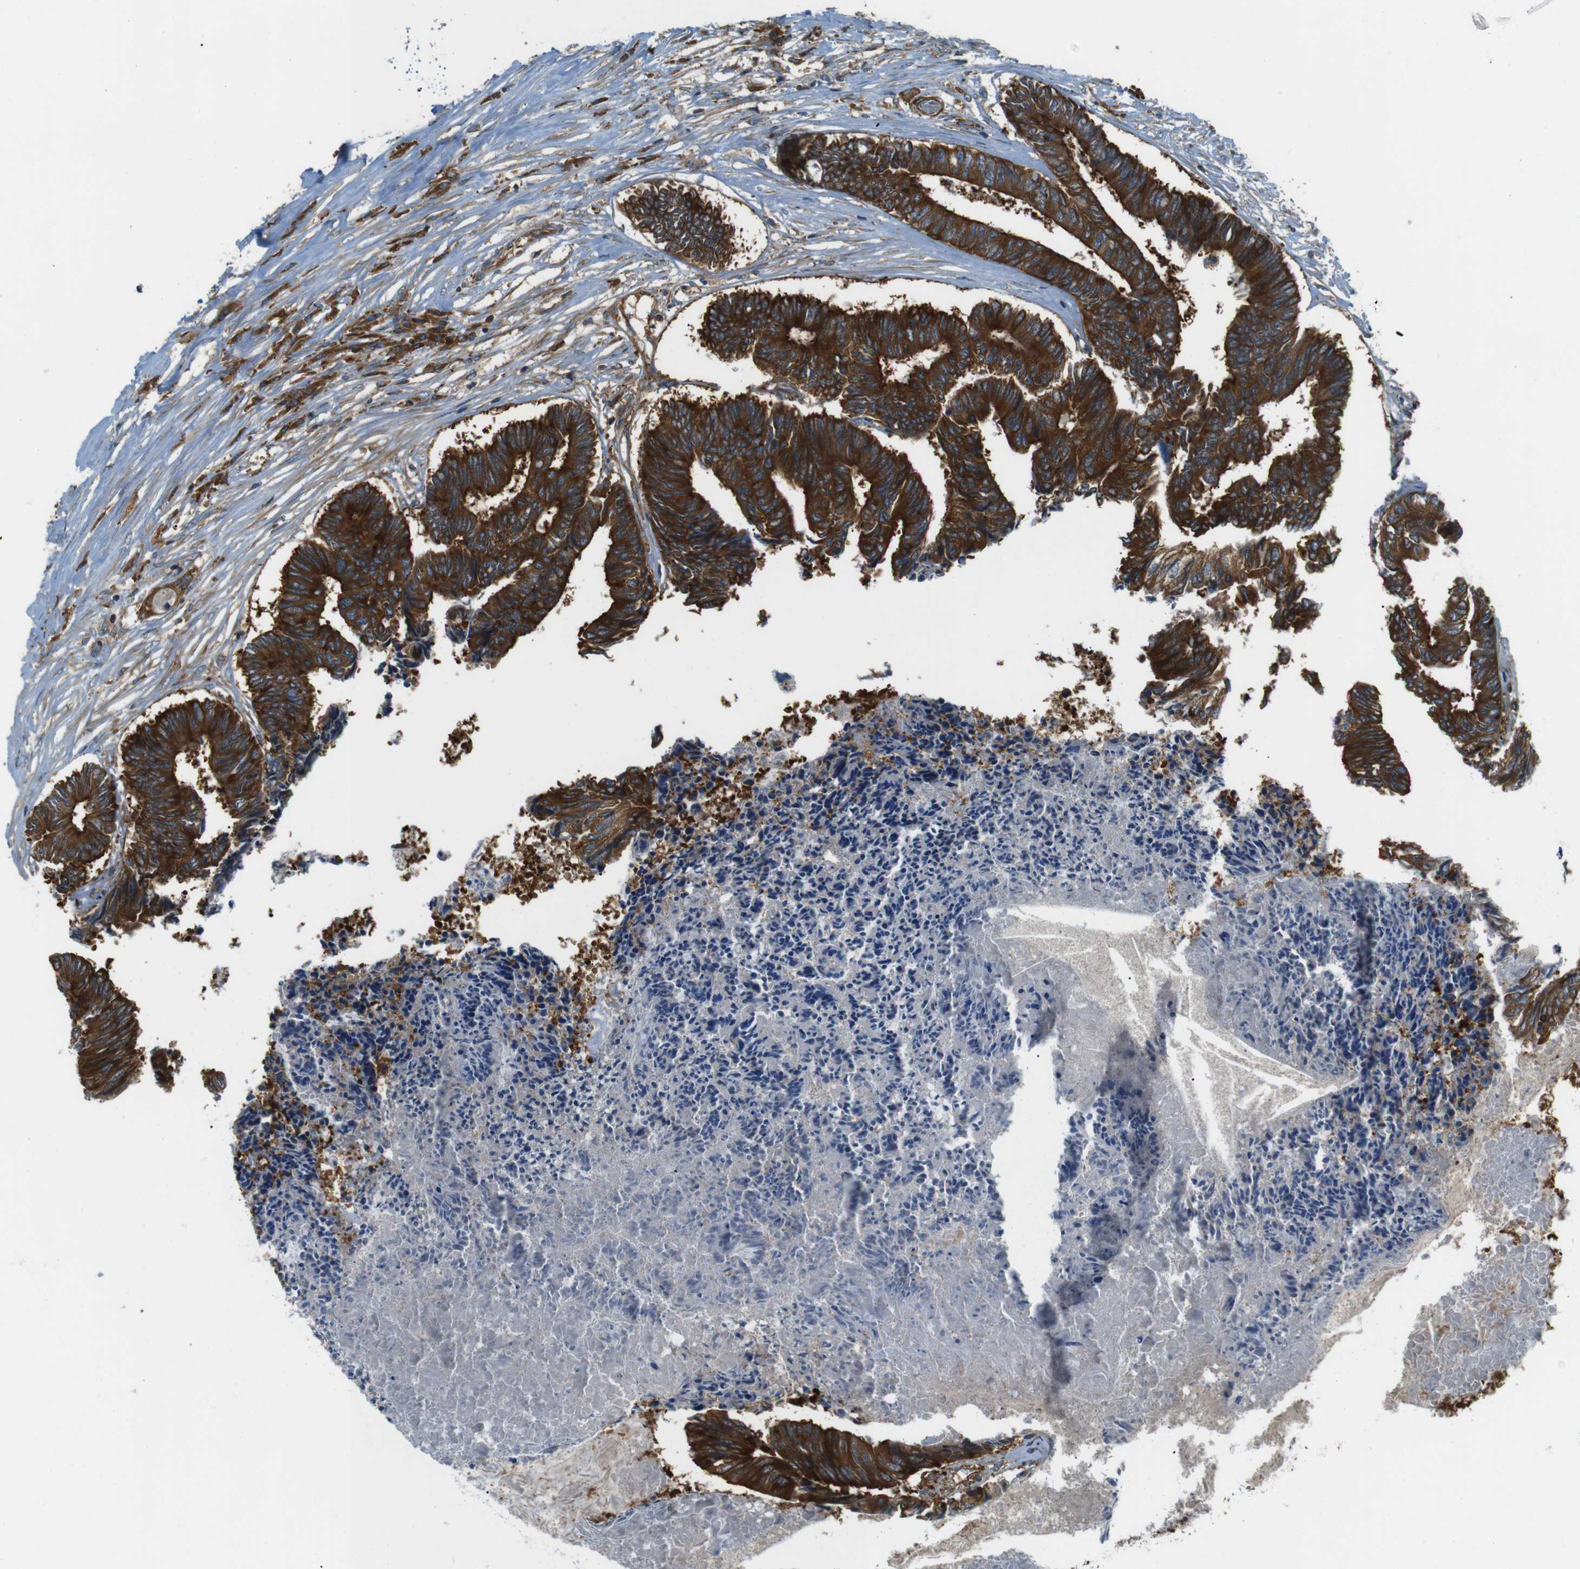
{"staining": {"intensity": "strong", "quantity": ">75%", "location": "cytoplasmic/membranous"}, "tissue": "colorectal cancer", "cell_type": "Tumor cells", "image_type": "cancer", "snomed": [{"axis": "morphology", "description": "Adenocarcinoma, NOS"}, {"axis": "topography", "description": "Rectum"}], "caption": "This image displays immunohistochemistry (IHC) staining of colorectal cancer, with high strong cytoplasmic/membranous expression in about >75% of tumor cells.", "gene": "TSC1", "patient": {"sex": "male", "age": 63}}